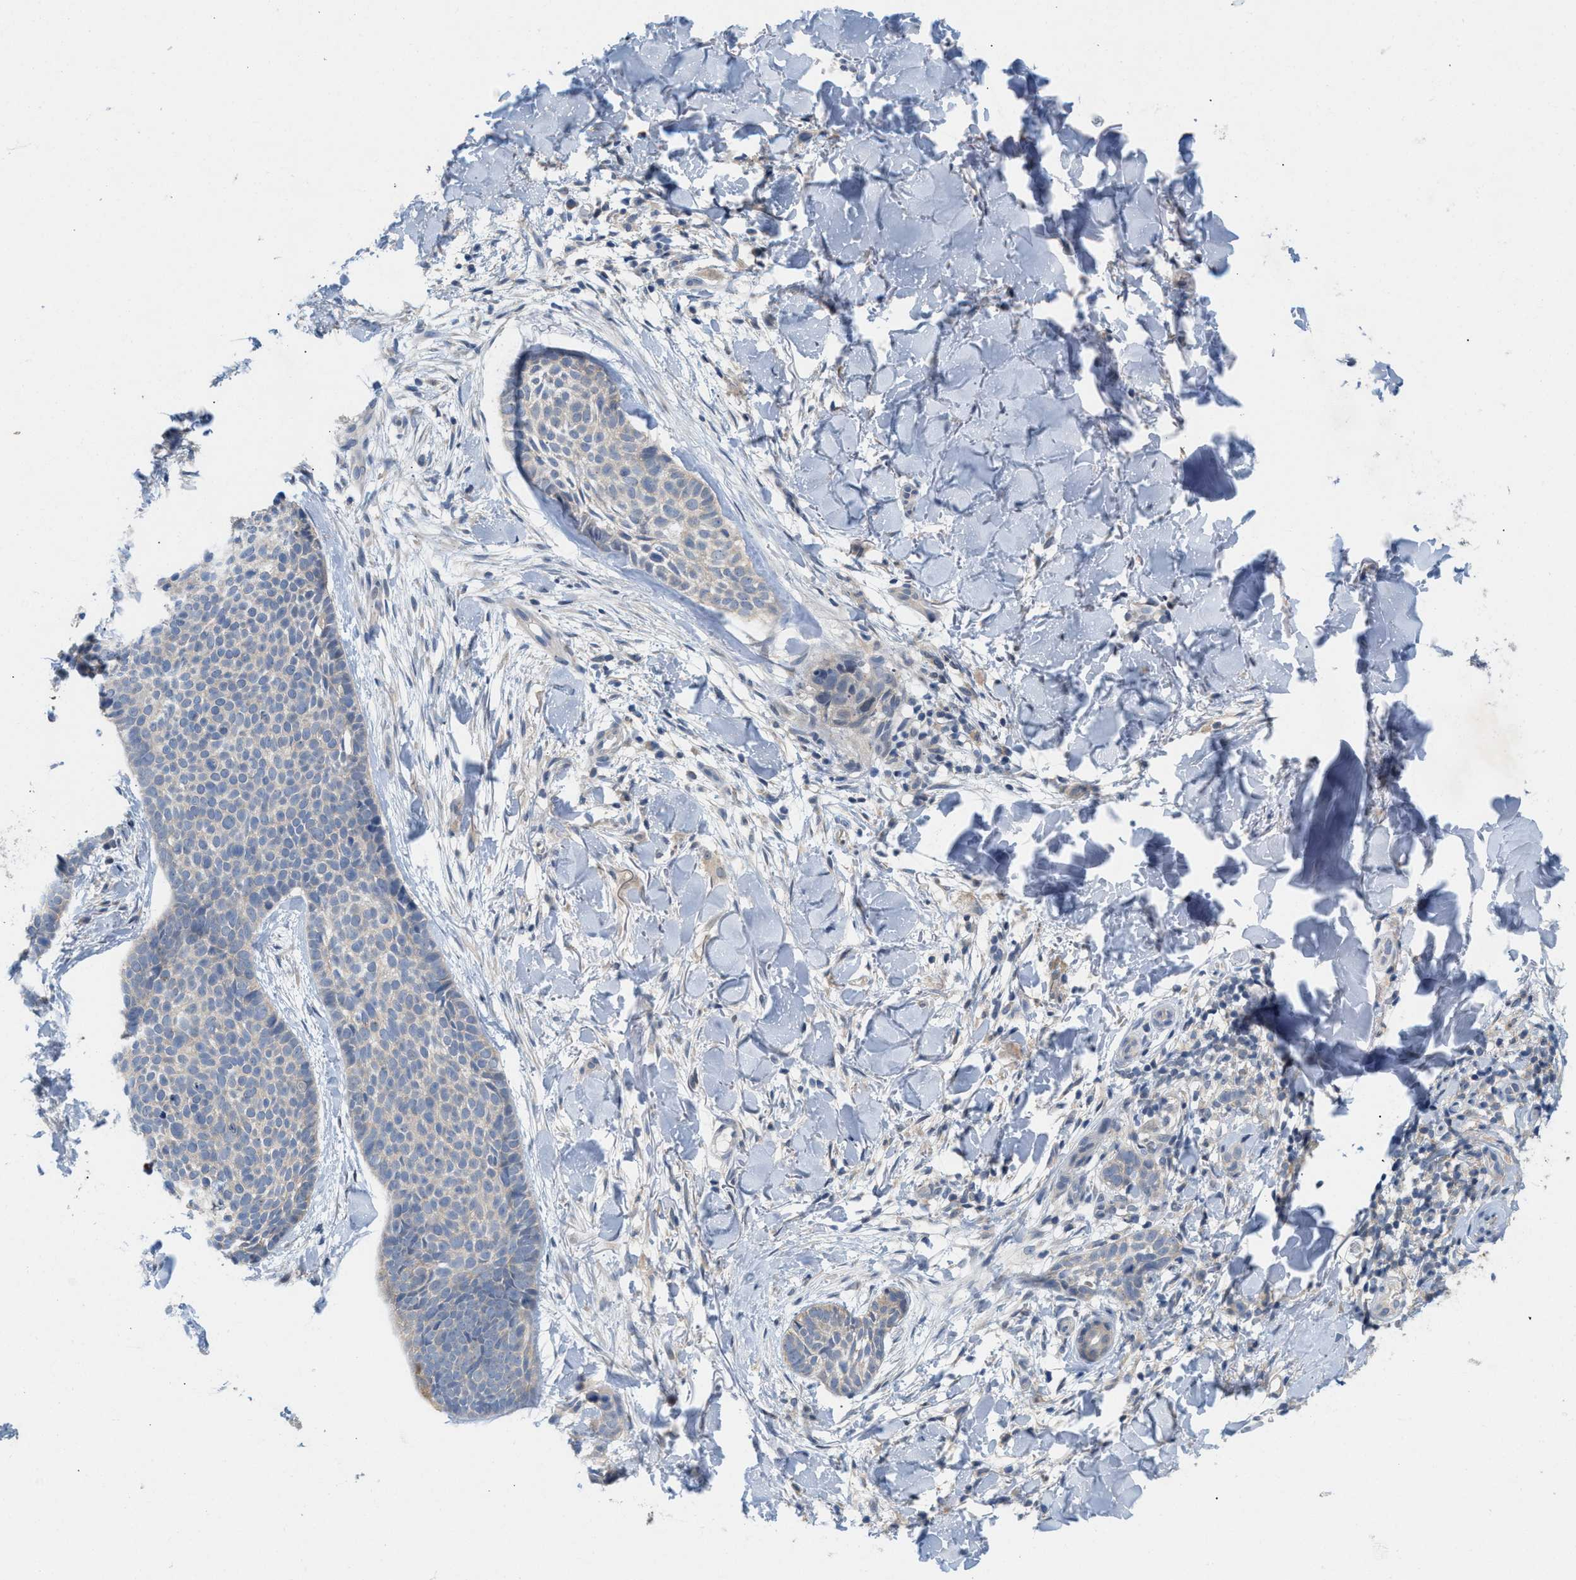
{"staining": {"intensity": "weak", "quantity": "<25%", "location": "cytoplasmic/membranous"}, "tissue": "skin cancer", "cell_type": "Tumor cells", "image_type": "cancer", "snomed": [{"axis": "morphology", "description": "Normal tissue, NOS"}, {"axis": "morphology", "description": "Basal cell carcinoma"}, {"axis": "topography", "description": "Skin"}], "caption": "There is no significant positivity in tumor cells of skin cancer.", "gene": "WIPI2", "patient": {"sex": "male", "age": 67}}